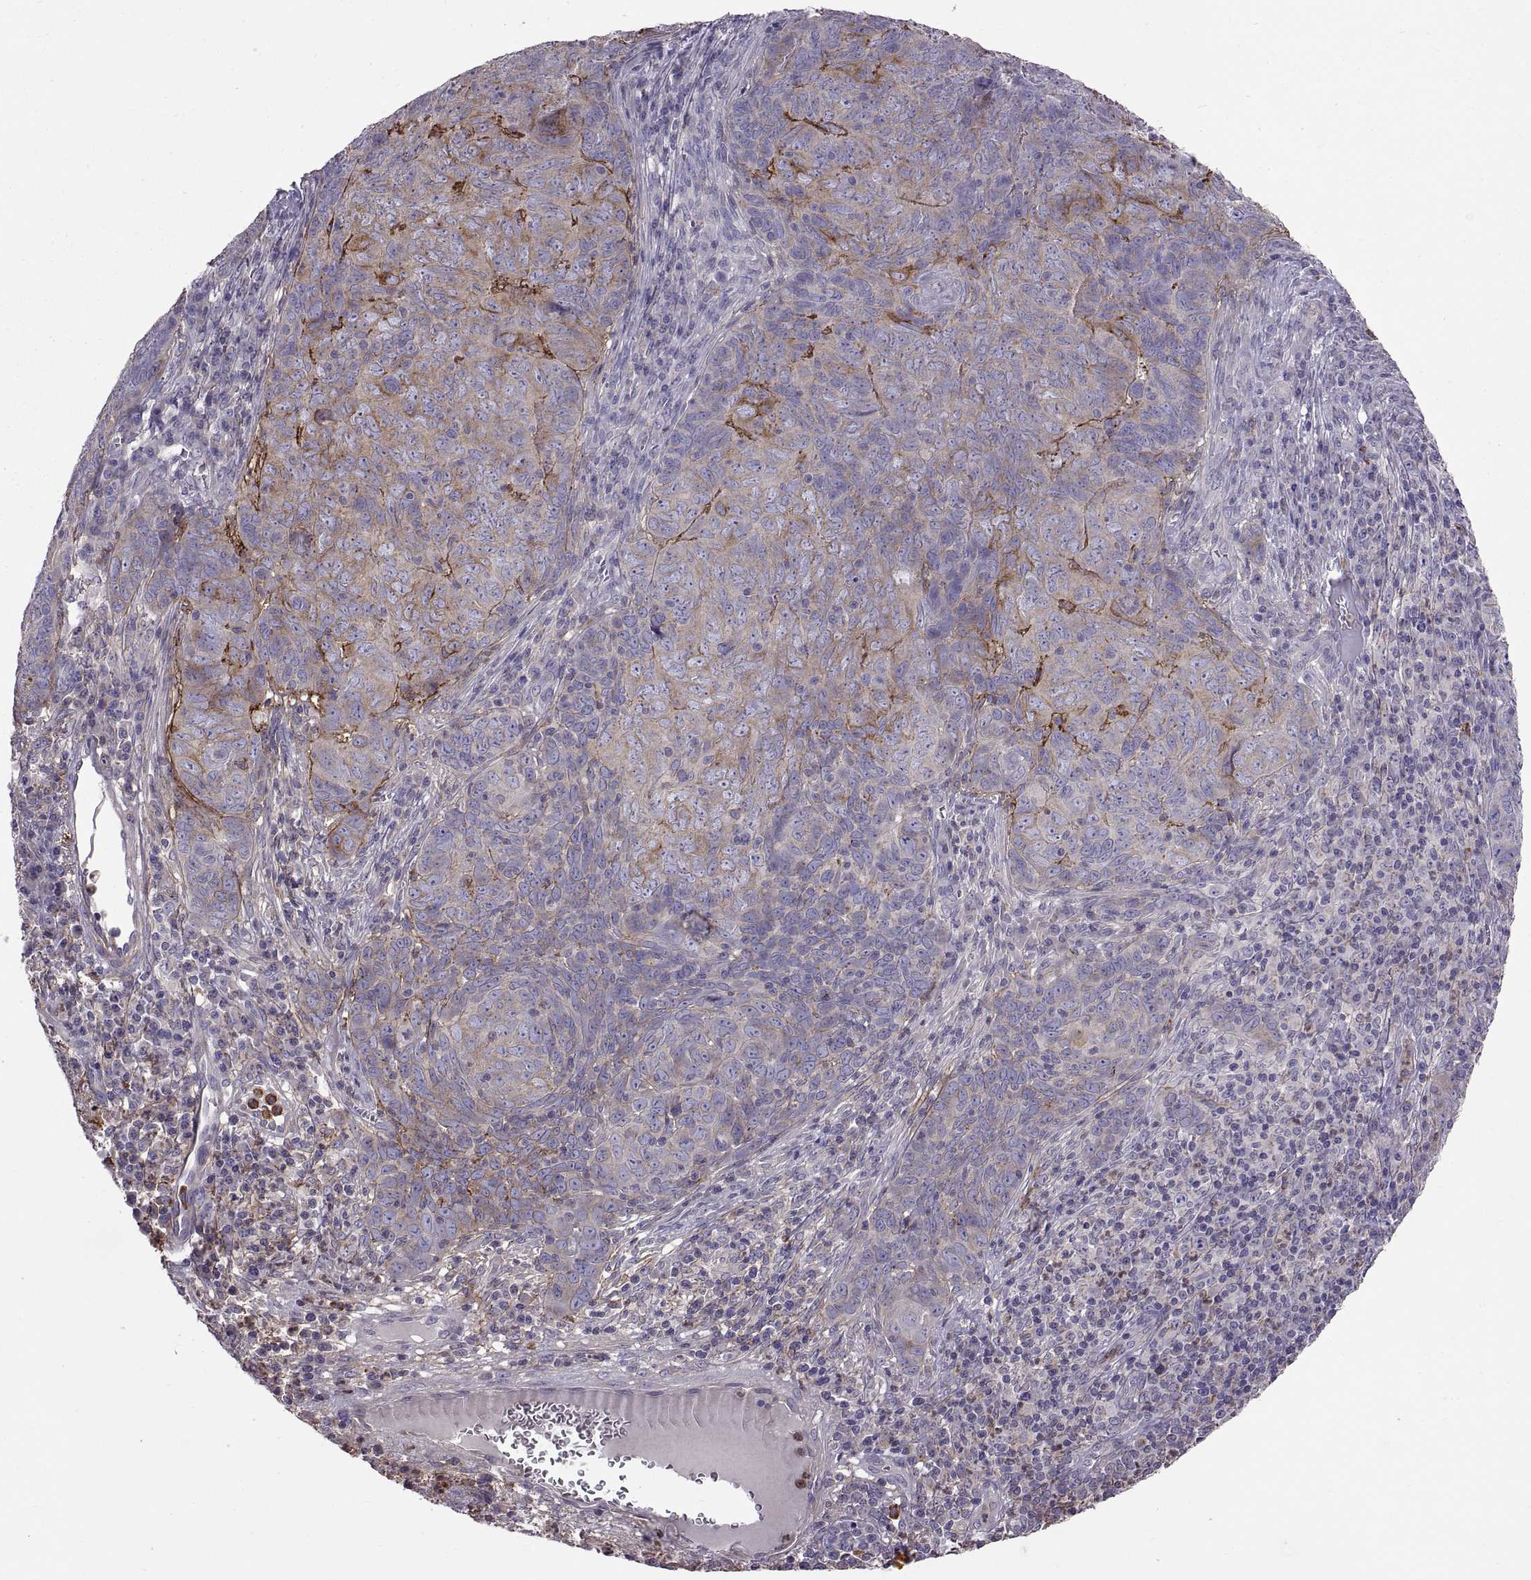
{"staining": {"intensity": "weak", "quantity": "<25%", "location": "cytoplasmic/membranous"}, "tissue": "skin cancer", "cell_type": "Tumor cells", "image_type": "cancer", "snomed": [{"axis": "morphology", "description": "Squamous cell carcinoma, NOS"}, {"axis": "topography", "description": "Skin"}, {"axis": "topography", "description": "Anal"}], "caption": "Tumor cells show no significant protein staining in skin cancer.", "gene": "EMILIN2", "patient": {"sex": "female", "age": 51}}